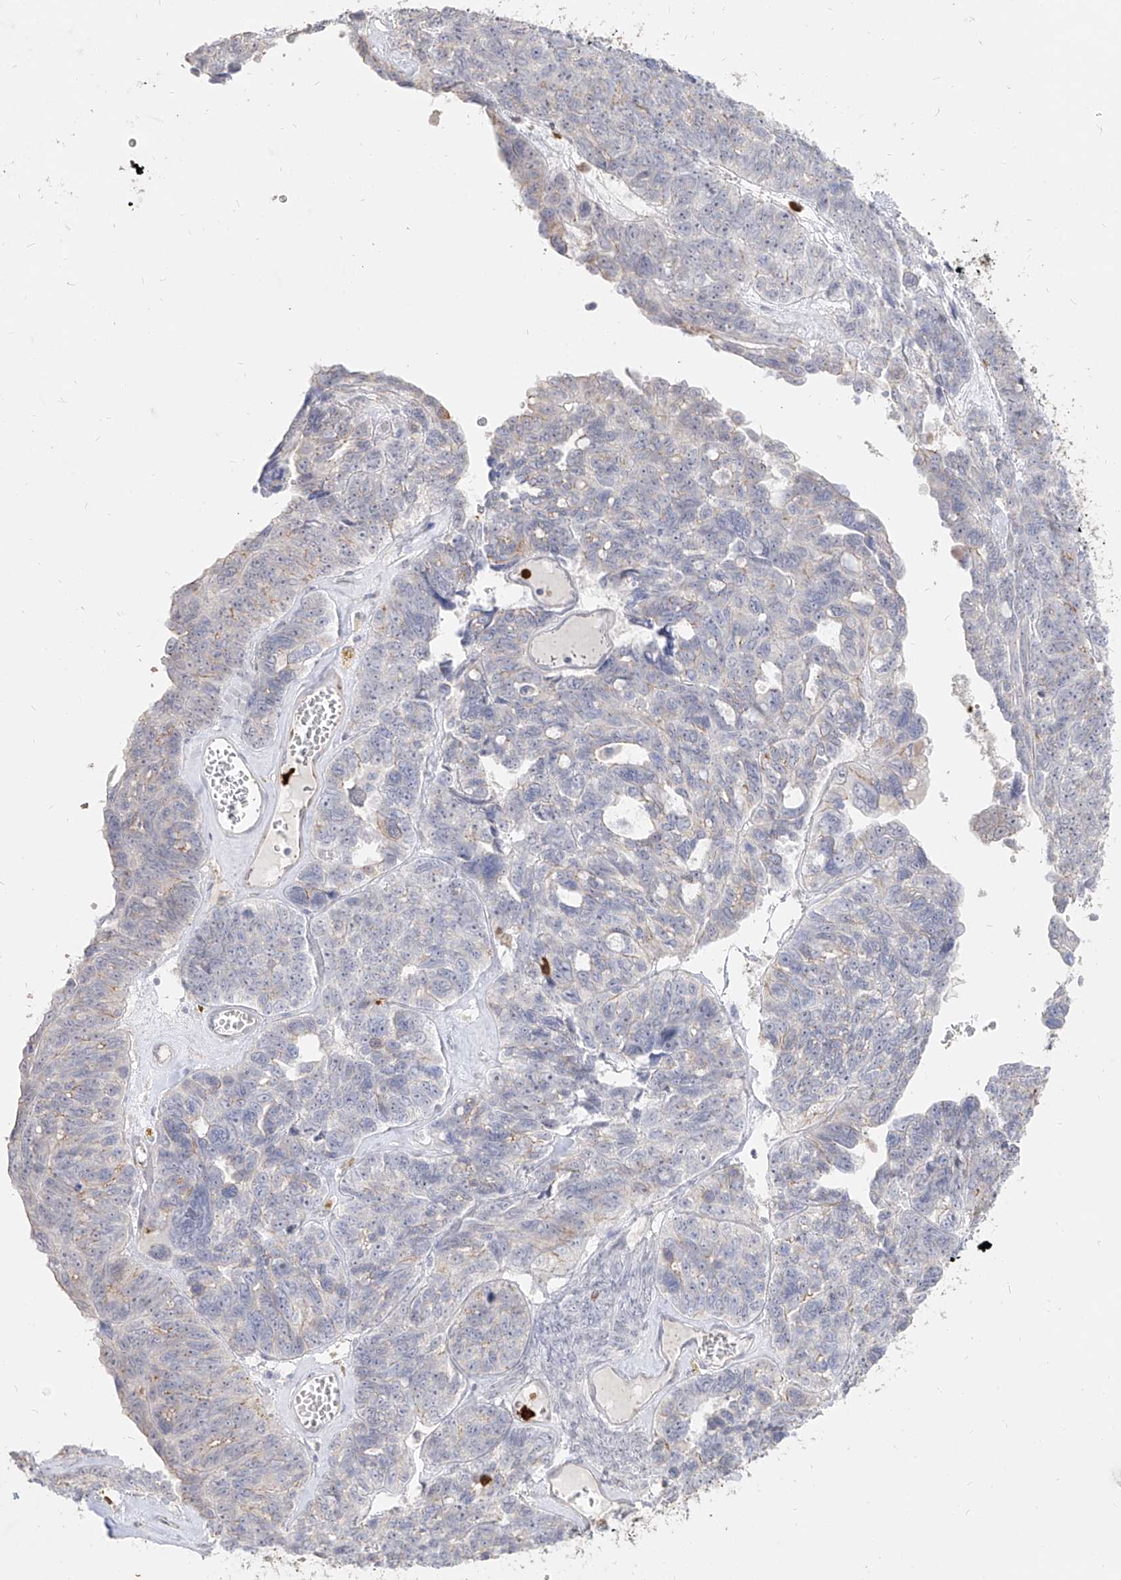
{"staining": {"intensity": "weak", "quantity": "<25%", "location": "cytoplasmic/membranous"}, "tissue": "ovarian cancer", "cell_type": "Tumor cells", "image_type": "cancer", "snomed": [{"axis": "morphology", "description": "Cystadenocarcinoma, serous, NOS"}, {"axis": "topography", "description": "Ovary"}], "caption": "Serous cystadenocarcinoma (ovarian) was stained to show a protein in brown. There is no significant staining in tumor cells.", "gene": "ZNF227", "patient": {"sex": "female", "age": 79}}